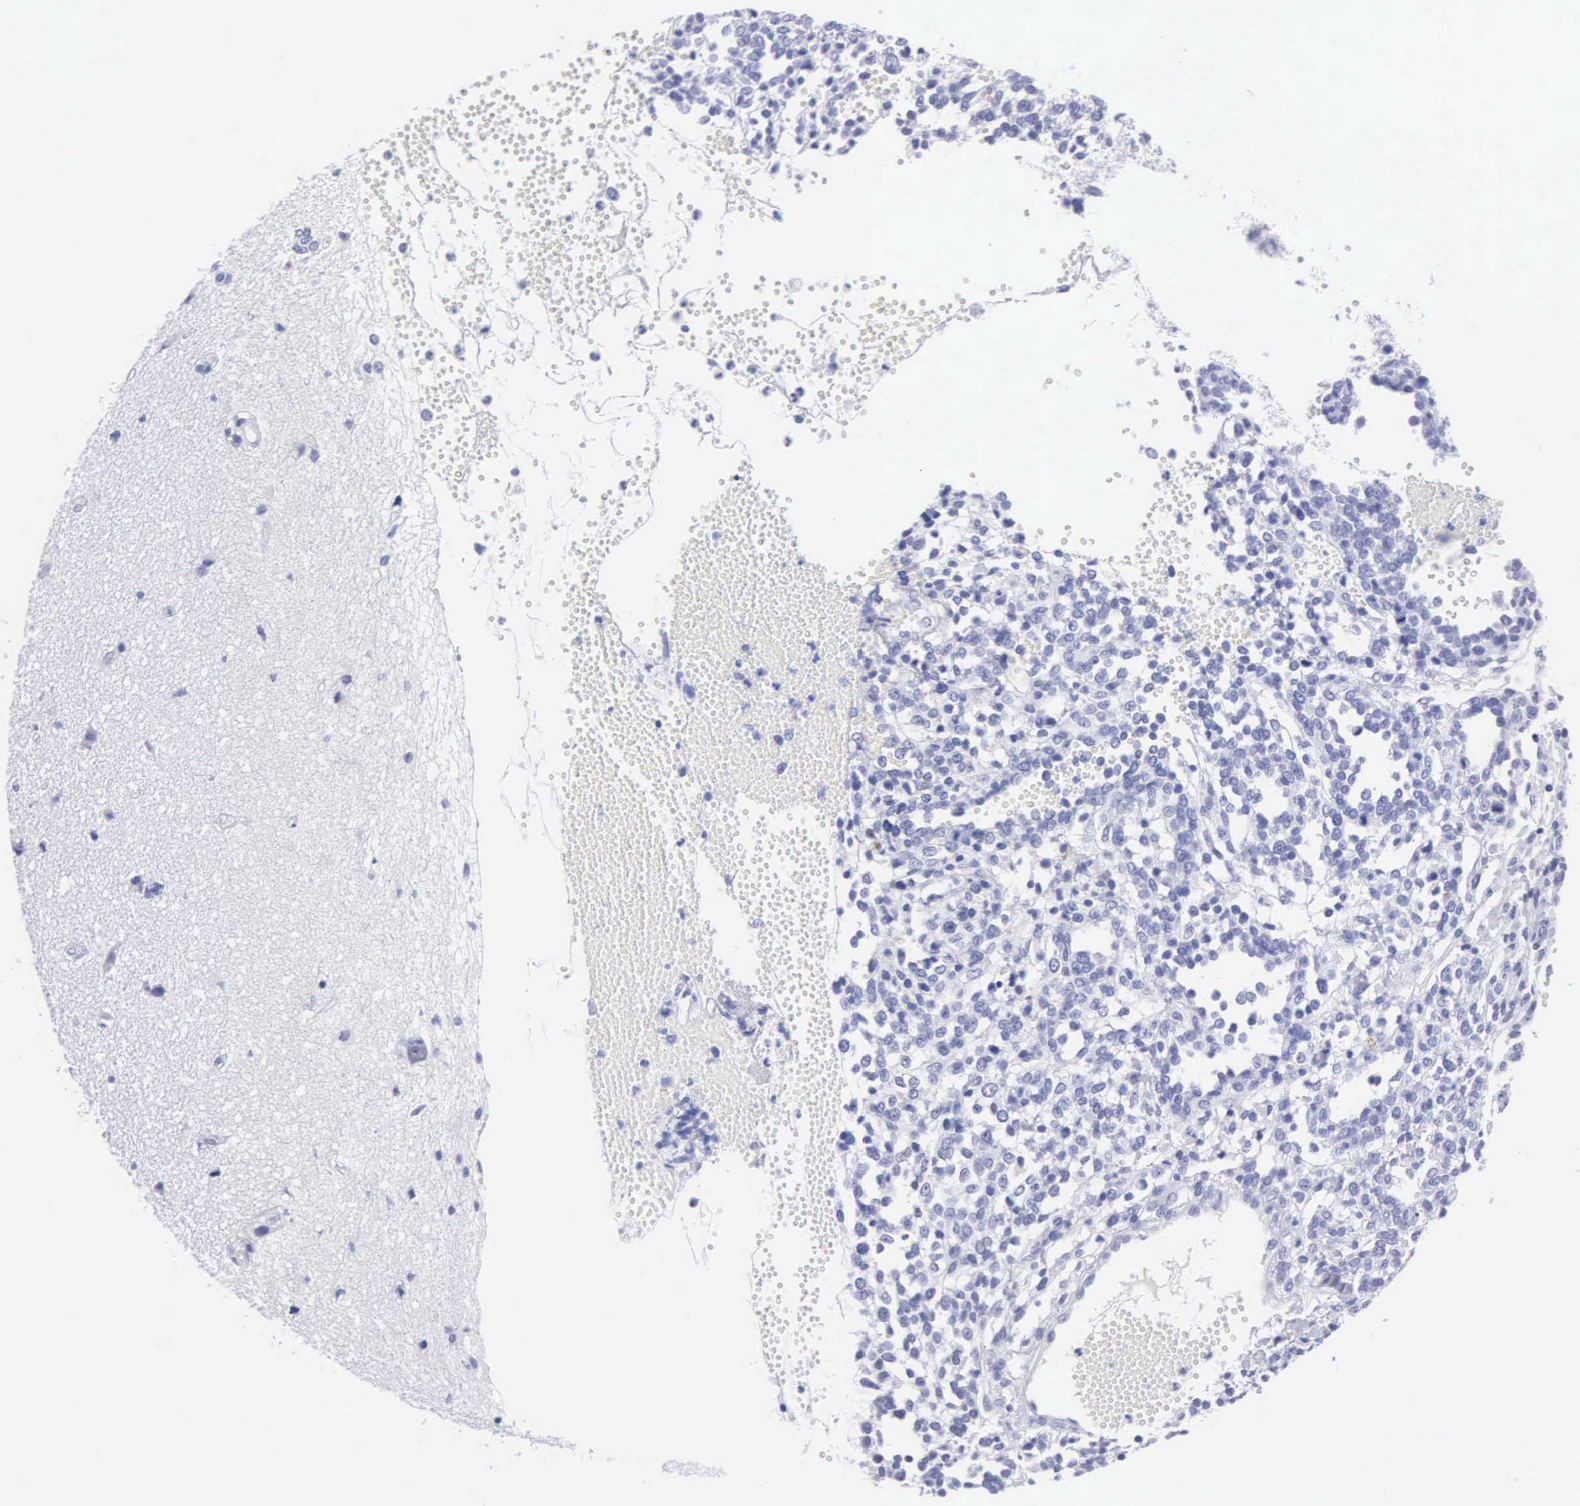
{"staining": {"intensity": "negative", "quantity": "none", "location": "none"}, "tissue": "glioma", "cell_type": "Tumor cells", "image_type": "cancer", "snomed": [{"axis": "morphology", "description": "Glioma, malignant, High grade"}, {"axis": "topography", "description": "Brain"}], "caption": "Human malignant high-grade glioma stained for a protein using IHC shows no staining in tumor cells.", "gene": "CYP19A1", "patient": {"sex": "male", "age": 66}}